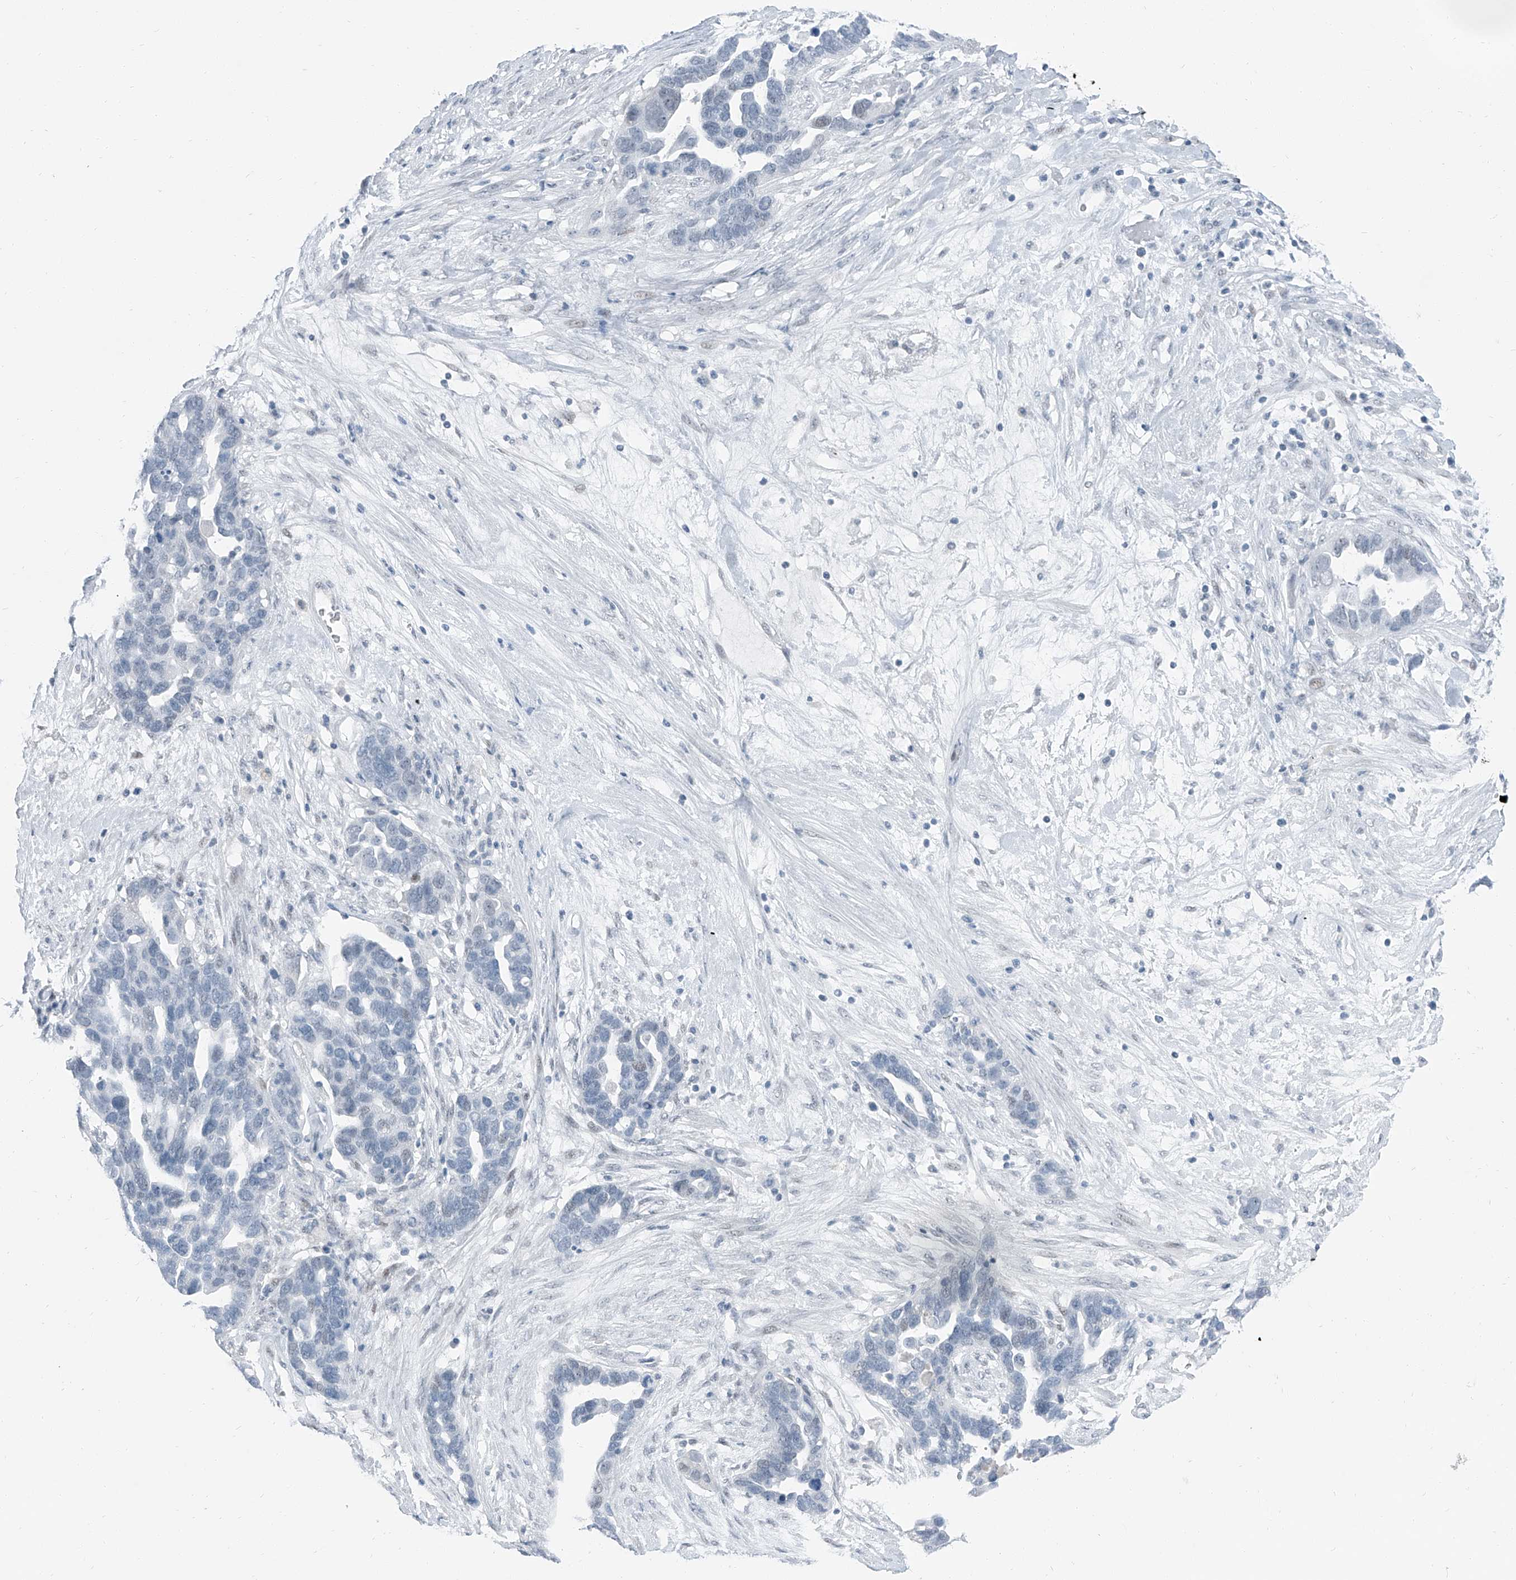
{"staining": {"intensity": "negative", "quantity": "none", "location": "none"}, "tissue": "ovarian cancer", "cell_type": "Tumor cells", "image_type": "cancer", "snomed": [{"axis": "morphology", "description": "Cystadenocarcinoma, serous, NOS"}, {"axis": "topography", "description": "Ovary"}], "caption": "IHC histopathology image of neoplastic tissue: human ovarian cancer stained with DAB exhibits no significant protein positivity in tumor cells.", "gene": "RGN", "patient": {"sex": "female", "age": 54}}